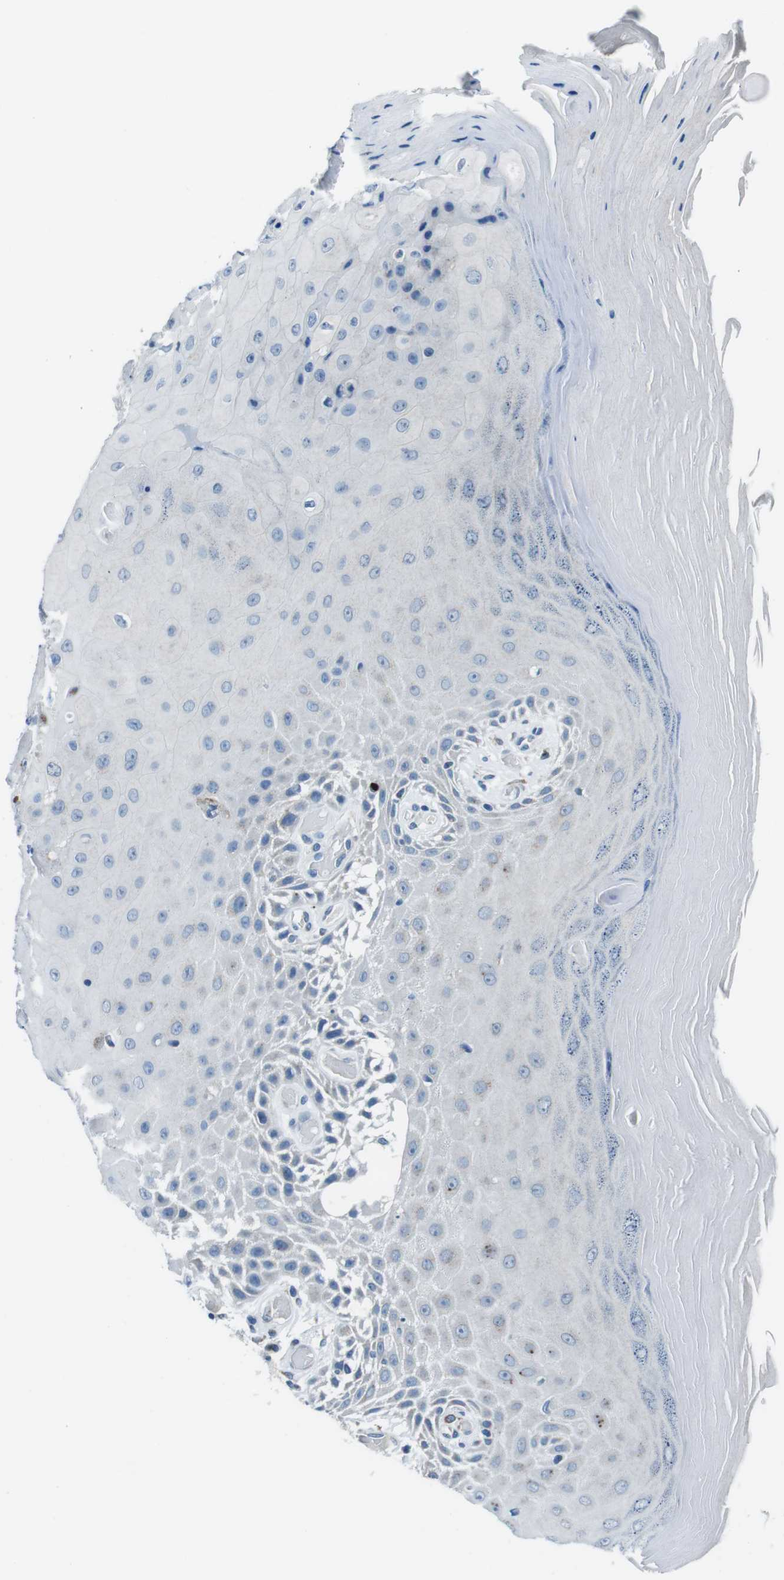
{"staining": {"intensity": "moderate", "quantity": "25%-75%", "location": "cytoplasmic/membranous"}, "tissue": "skin", "cell_type": "Epidermal cells", "image_type": "normal", "snomed": [{"axis": "morphology", "description": "Normal tissue, NOS"}, {"axis": "topography", "description": "Vulva"}], "caption": "Immunohistochemistry (IHC) (DAB (3,3'-diaminobenzidine)) staining of benign skin reveals moderate cytoplasmic/membranous protein positivity in about 25%-75% of epidermal cells. (Stains: DAB (3,3'-diaminobenzidine) in brown, nuclei in blue, Microscopy: brightfield microscopy at high magnification).", "gene": "NUCB2", "patient": {"sex": "female", "age": 73}}